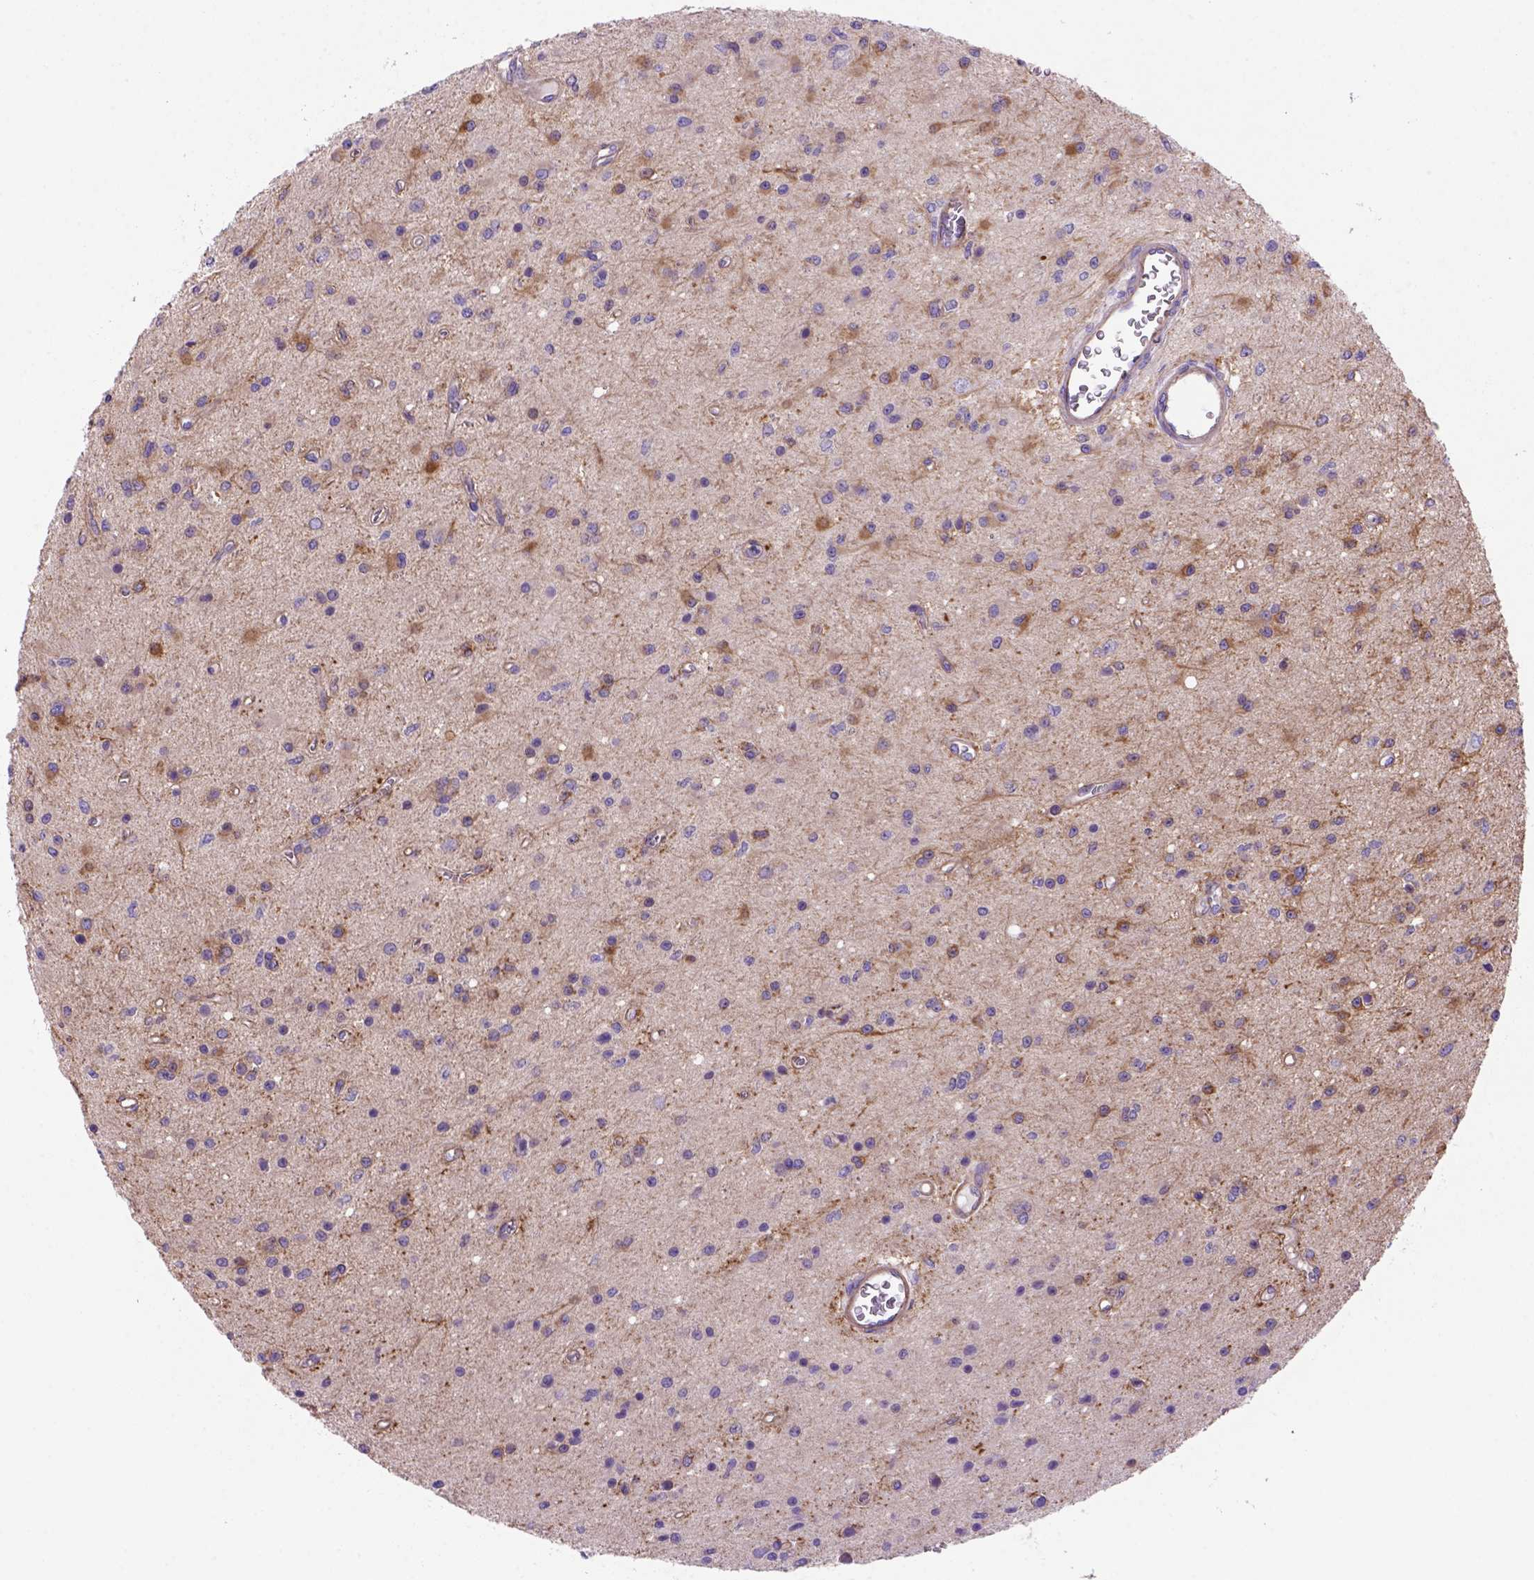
{"staining": {"intensity": "moderate", "quantity": ">75%", "location": "cytoplasmic/membranous"}, "tissue": "glioma", "cell_type": "Tumor cells", "image_type": "cancer", "snomed": [{"axis": "morphology", "description": "Glioma, malignant, Low grade"}, {"axis": "topography", "description": "Brain"}], "caption": "A brown stain labels moderate cytoplasmic/membranous staining of a protein in malignant glioma (low-grade) tumor cells.", "gene": "PEX12", "patient": {"sex": "female", "age": 45}}